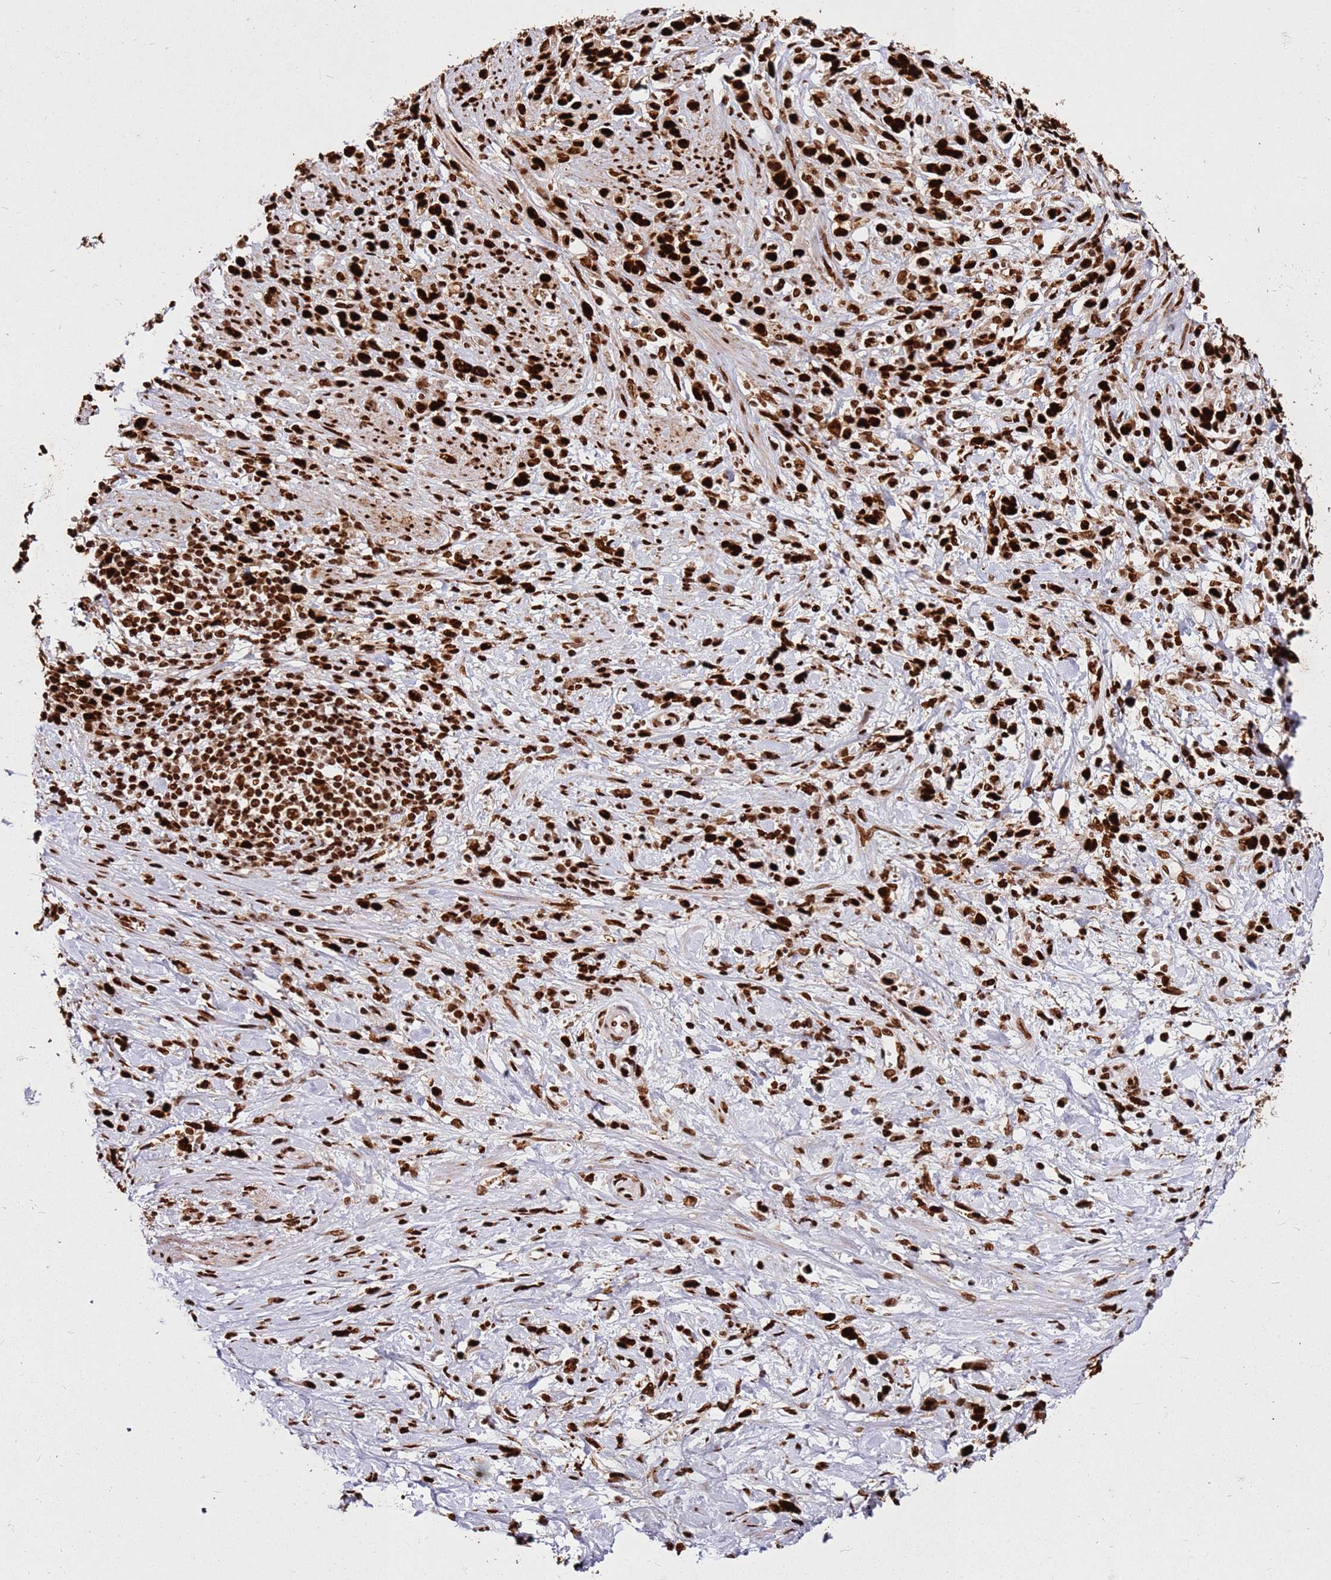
{"staining": {"intensity": "strong", "quantity": ">75%", "location": "nuclear"}, "tissue": "stomach cancer", "cell_type": "Tumor cells", "image_type": "cancer", "snomed": [{"axis": "morphology", "description": "Adenocarcinoma, NOS"}, {"axis": "topography", "description": "Stomach"}], "caption": "Stomach adenocarcinoma was stained to show a protein in brown. There is high levels of strong nuclear staining in about >75% of tumor cells. (DAB (3,3'-diaminobenzidine) IHC, brown staining for protein, blue staining for nuclei).", "gene": "HNRNPAB", "patient": {"sex": "female", "age": 60}}